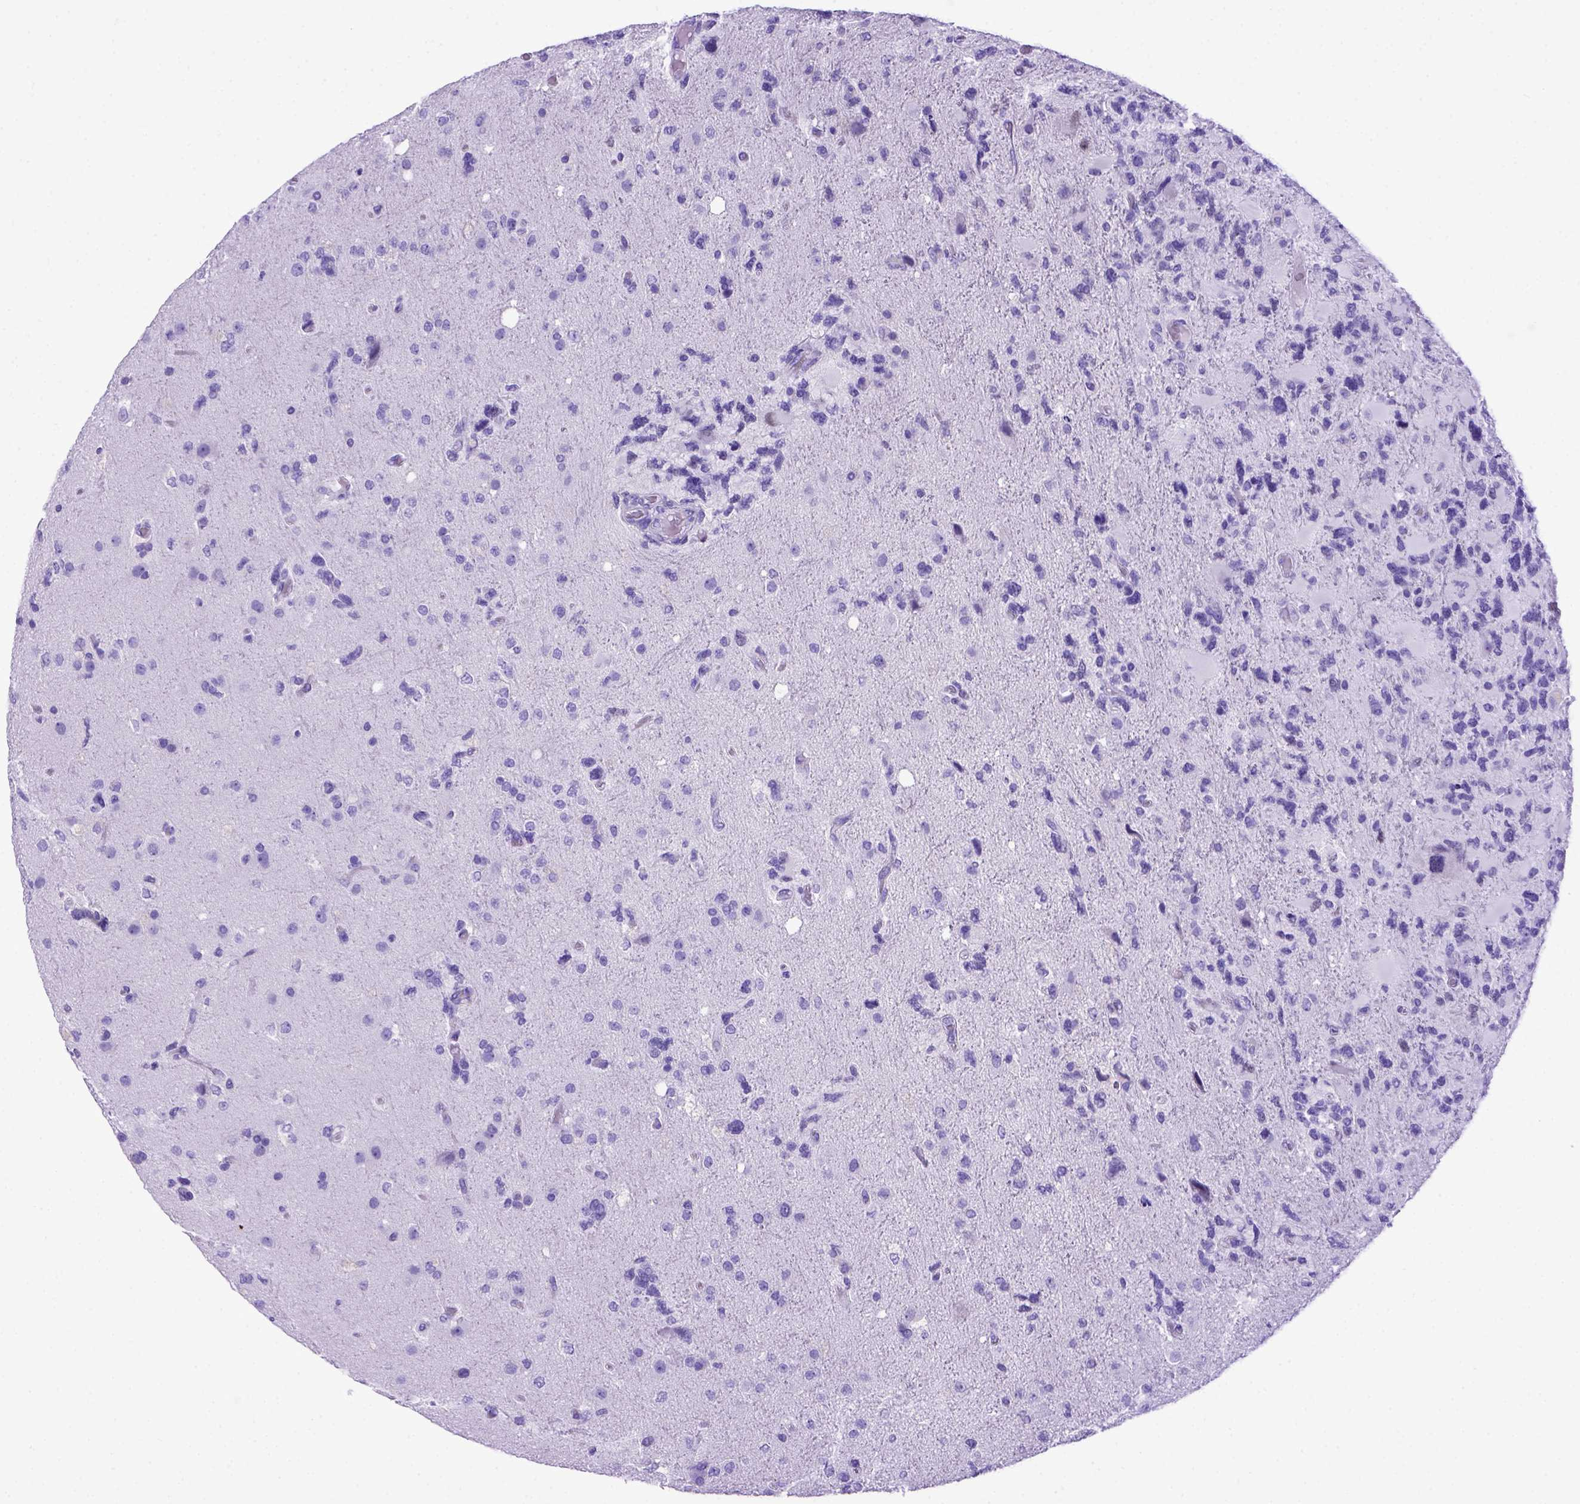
{"staining": {"intensity": "negative", "quantity": "none", "location": "none"}, "tissue": "glioma", "cell_type": "Tumor cells", "image_type": "cancer", "snomed": [{"axis": "morphology", "description": "Glioma, malignant, High grade"}, {"axis": "topography", "description": "Brain"}], "caption": "Protein analysis of high-grade glioma (malignant) demonstrates no significant expression in tumor cells. (DAB (3,3'-diaminobenzidine) immunohistochemistry visualized using brightfield microscopy, high magnification).", "gene": "MEOX2", "patient": {"sex": "female", "age": 71}}